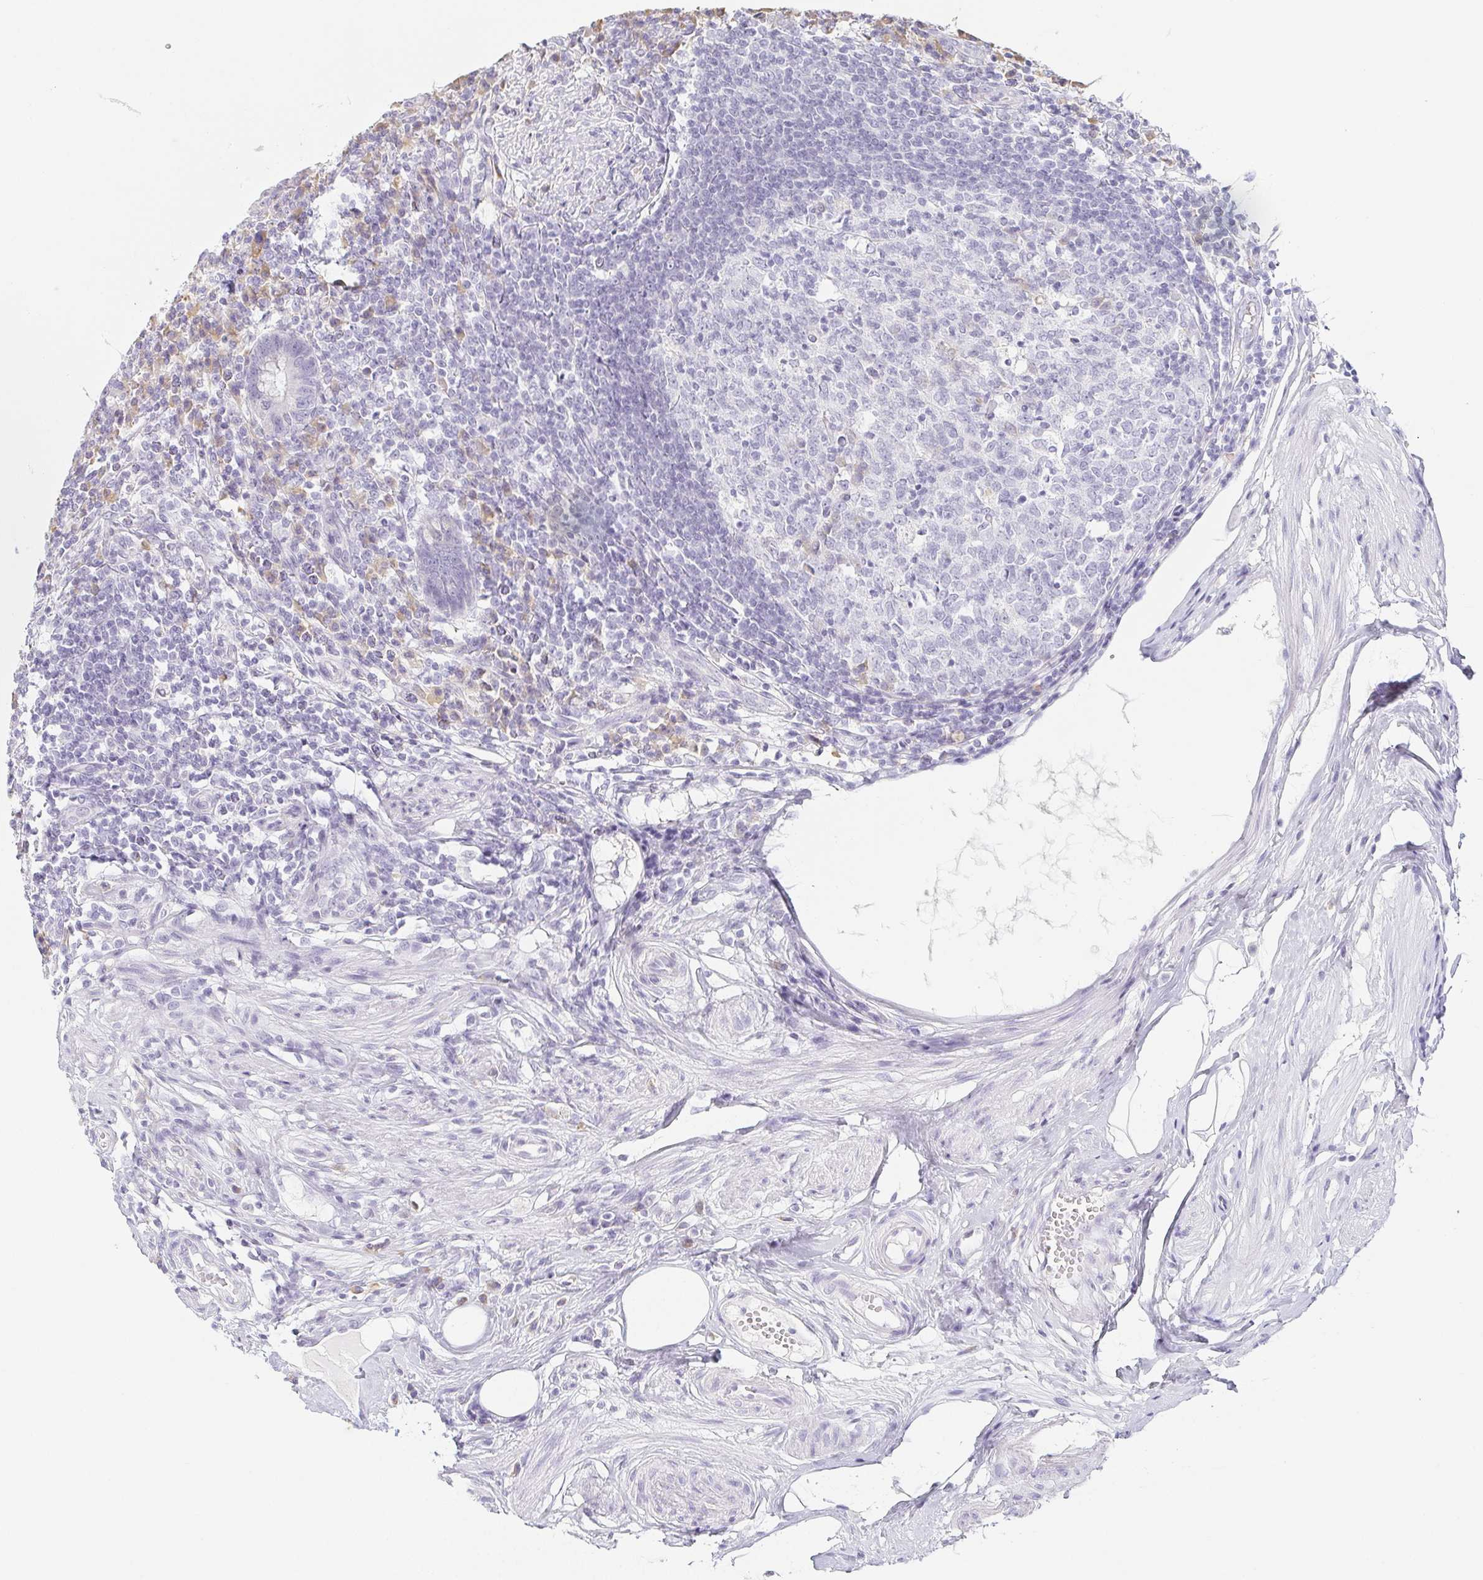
{"staining": {"intensity": "negative", "quantity": "none", "location": "none"}, "tissue": "appendix", "cell_type": "Glandular cells", "image_type": "normal", "snomed": [{"axis": "morphology", "description": "Normal tissue, NOS"}, {"axis": "topography", "description": "Appendix"}], "caption": "Glandular cells show no significant protein positivity in benign appendix.", "gene": "PRR27", "patient": {"sex": "female", "age": 56}}